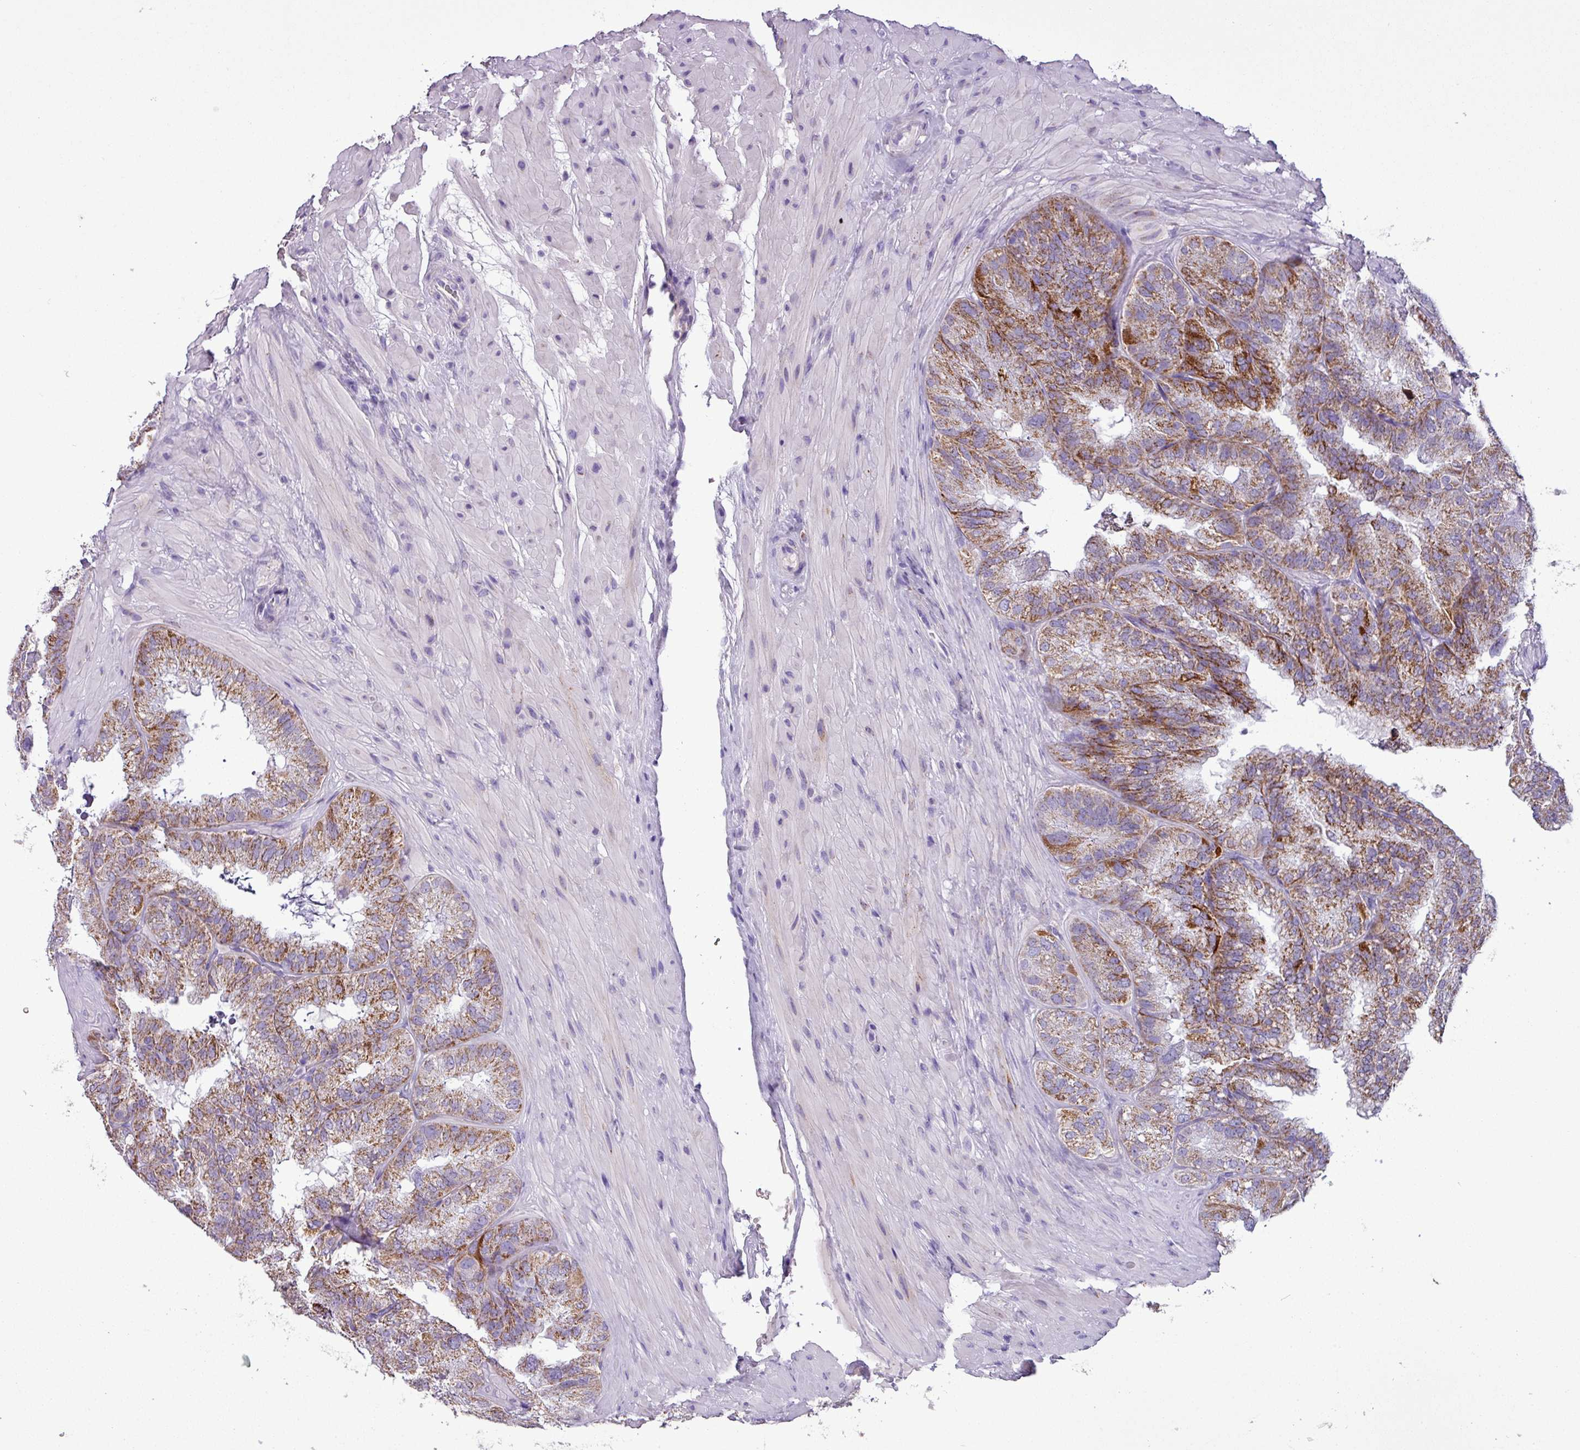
{"staining": {"intensity": "strong", "quantity": ">75%", "location": "cytoplasmic/membranous"}, "tissue": "seminal vesicle", "cell_type": "Glandular cells", "image_type": "normal", "snomed": [{"axis": "morphology", "description": "Normal tissue, NOS"}, {"axis": "topography", "description": "Seminal veicle"}], "caption": "Glandular cells display high levels of strong cytoplasmic/membranous positivity in about >75% of cells in unremarkable human seminal vesicle.", "gene": "ZNF667", "patient": {"sex": "male", "age": 58}}